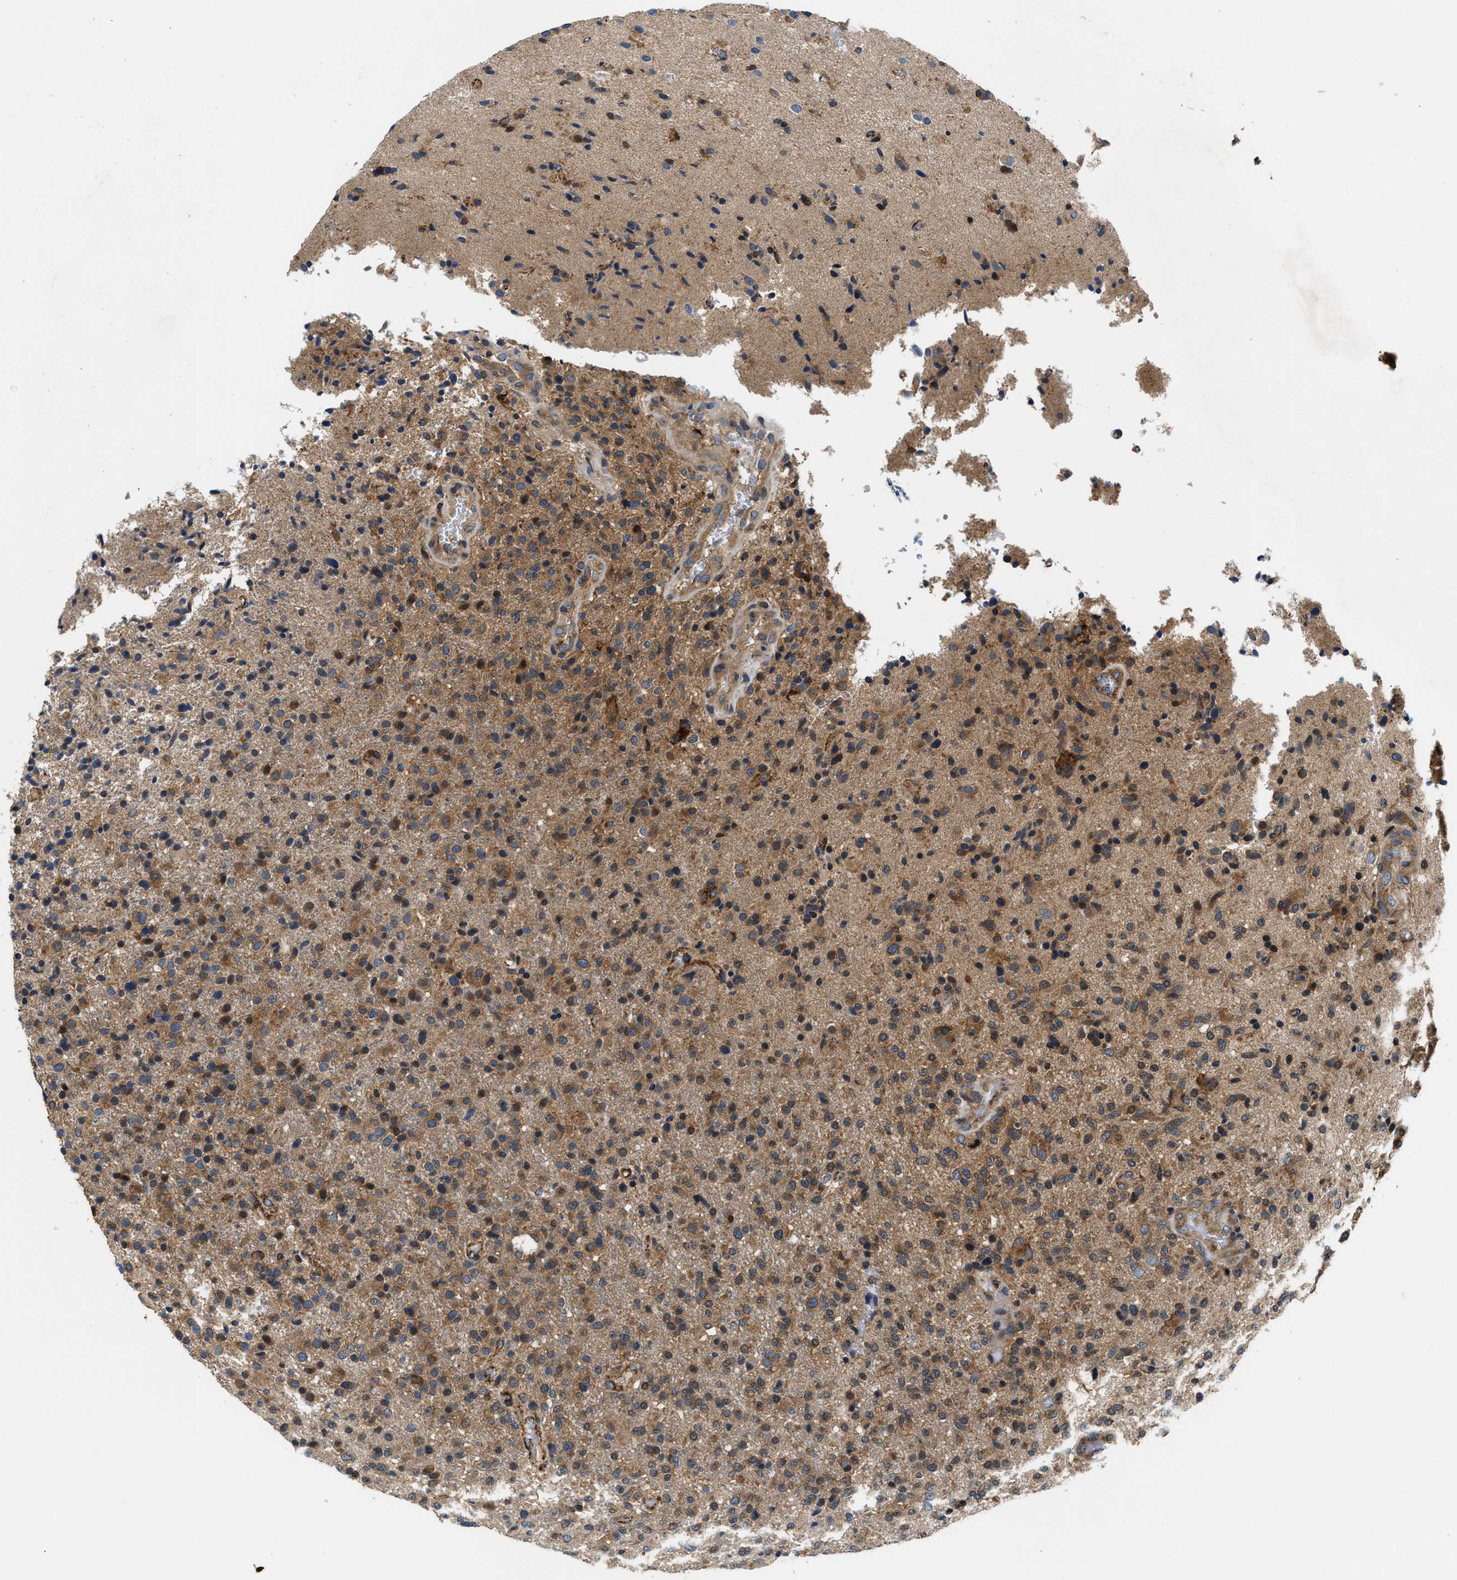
{"staining": {"intensity": "moderate", "quantity": ">75%", "location": "cytoplasmic/membranous"}, "tissue": "glioma", "cell_type": "Tumor cells", "image_type": "cancer", "snomed": [{"axis": "morphology", "description": "Glioma, malignant, High grade"}, {"axis": "topography", "description": "Brain"}], "caption": "Protein expression analysis of human high-grade glioma (malignant) reveals moderate cytoplasmic/membranous positivity in approximately >75% of tumor cells. (Stains: DAB (3,3'-diaminobenzidine) in brown, nuclei in blue, Microscopy: brightfield microscopy at high magnification).", "gene": "CCM2", "patient": {"sex": "male", "age": 72}}